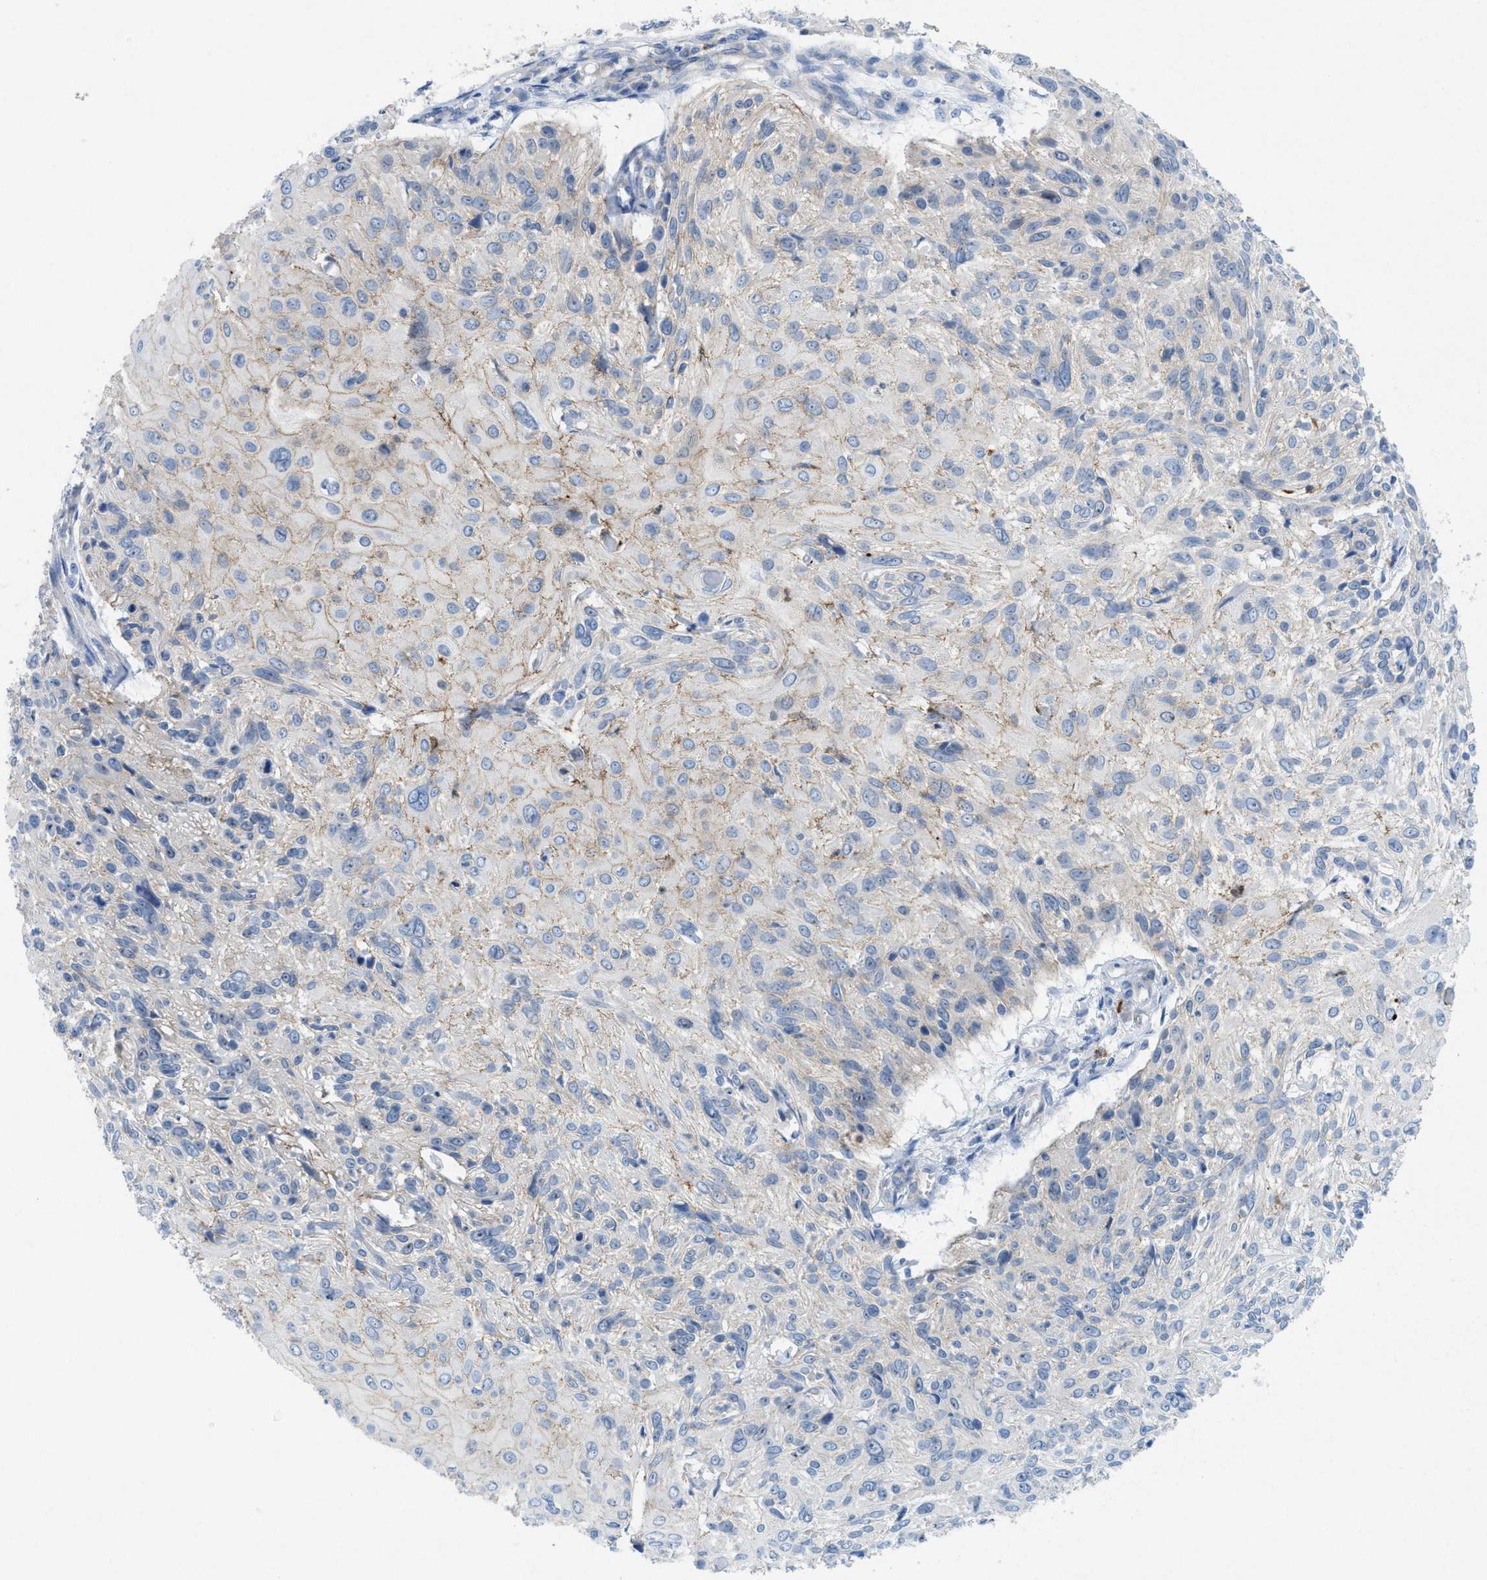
{"staining": {"intensity": "weak", "quantity": "<25%", "location": "cytoplasmic/membranous"}, "tissue": "cervical cancer", "cell_type": "Tumor cells", "image_type": "cancer", "snomed": [{"axis": "morphology", "description": "Squamous cell carcinoma, NOS"}, {"axis": "topography", "description": "Cervix"}], "caption": "Immunohistochemistry micrograph of human cervical cancer (squamous cell carcinoma) stained for a protein (brown), which exhibits no expression in tumor cells. (DAB (3,3'-diaminobenzidine) immunohistochemistry with hematoxylin counter stain).", "gene": "CMTM1", "patient": {"sex": "female", "age": 51}}